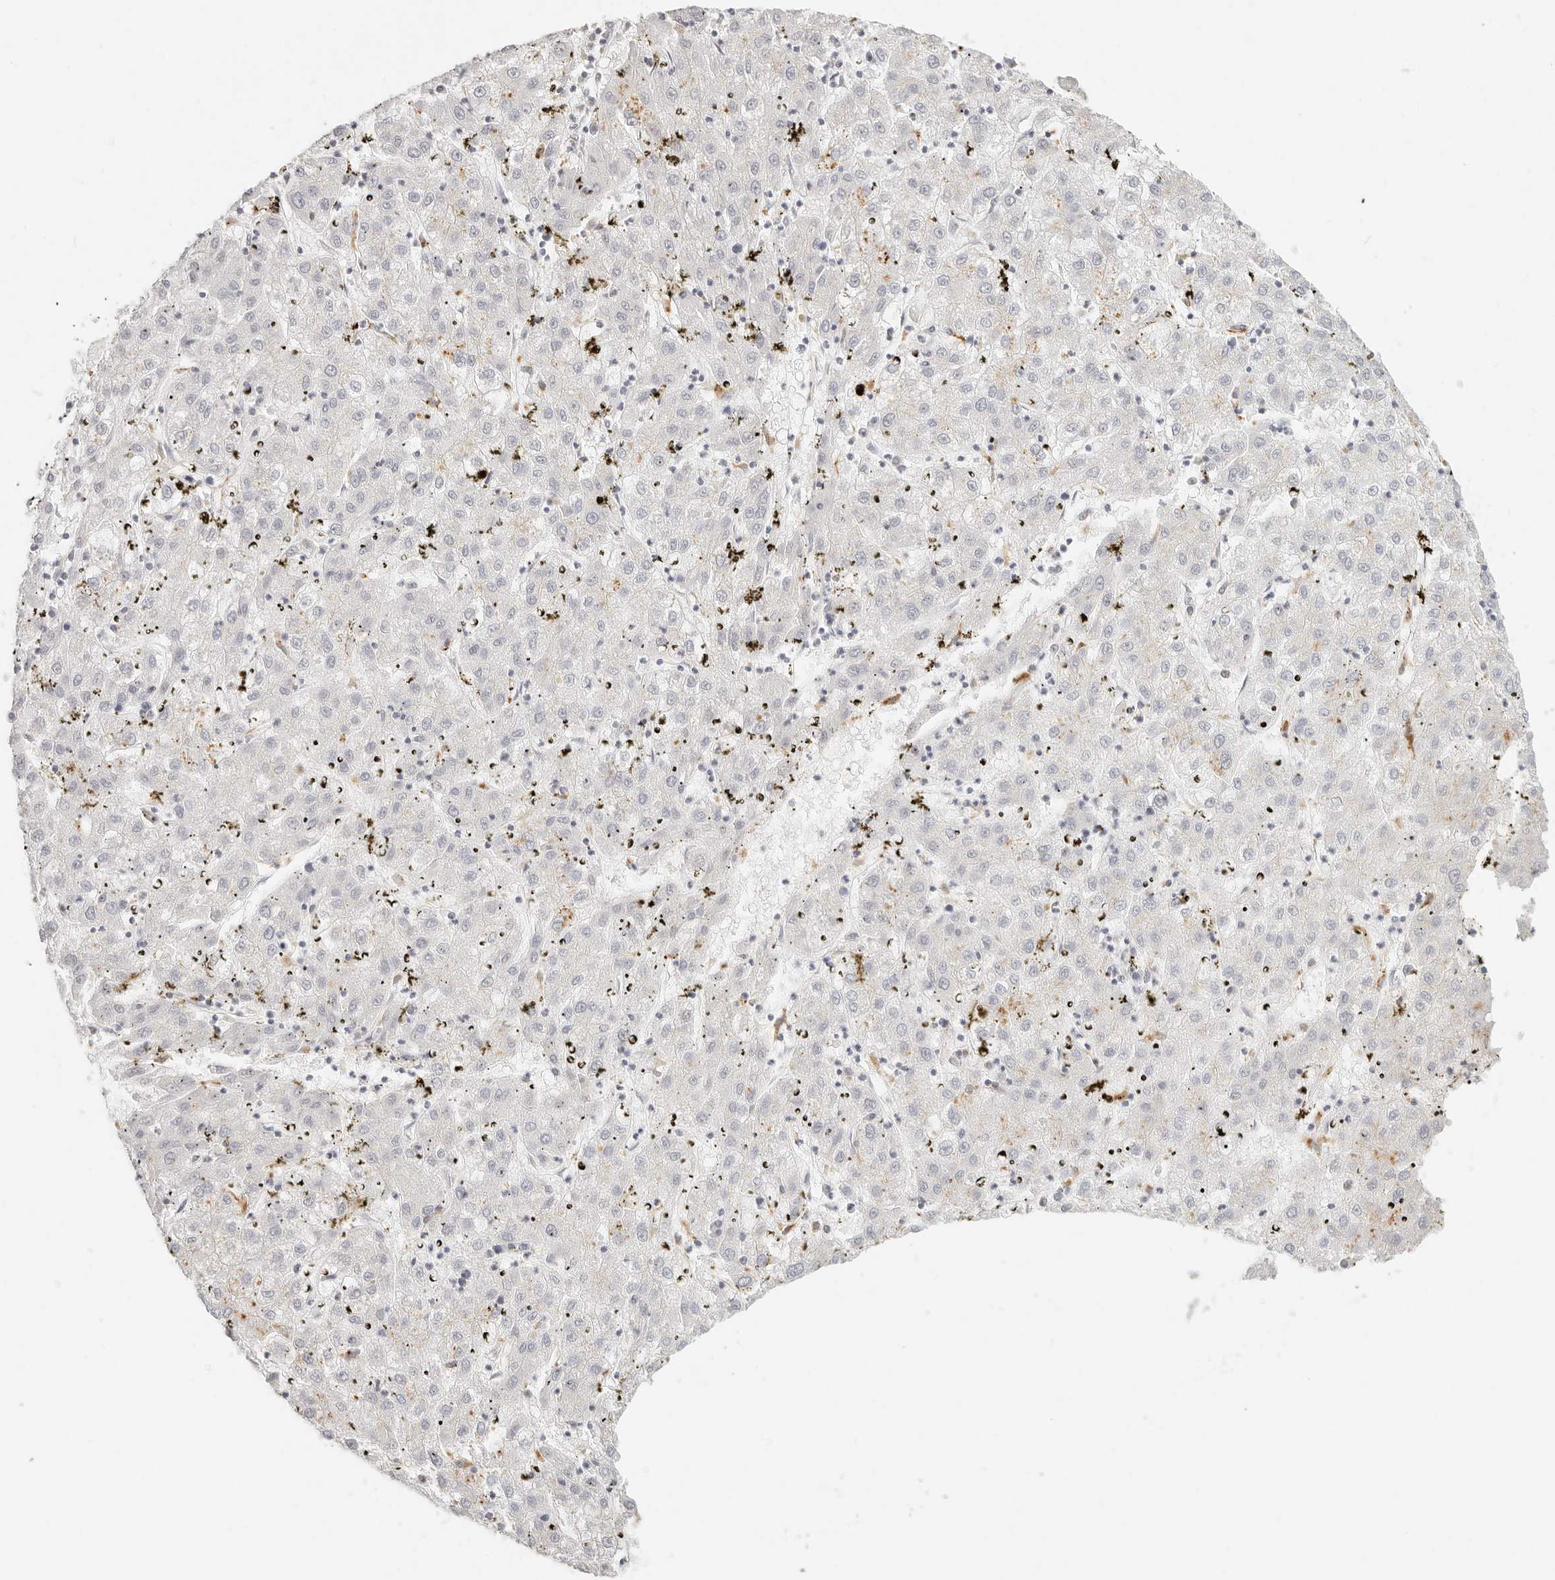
{"staining": {"intensity": "negative", "quantity": "none", "location": "none"}, "tissue": "liver cancer", "cell_type": "Tumor cells", "image_type": "cancer", "snomed": [{"axis": "morphology", "description": "Carcinoma, Hepatocellular, NOS"}, {"axis": "topography", "description": "Liver"}], "caption": "Liver hepatocellular carcinoma stained for a protein using immunohistochemistry (IHC) reveals no positivity tumor cells.", "gene": "RNASET2", "patient": {"sex": "male", "age": 72}}